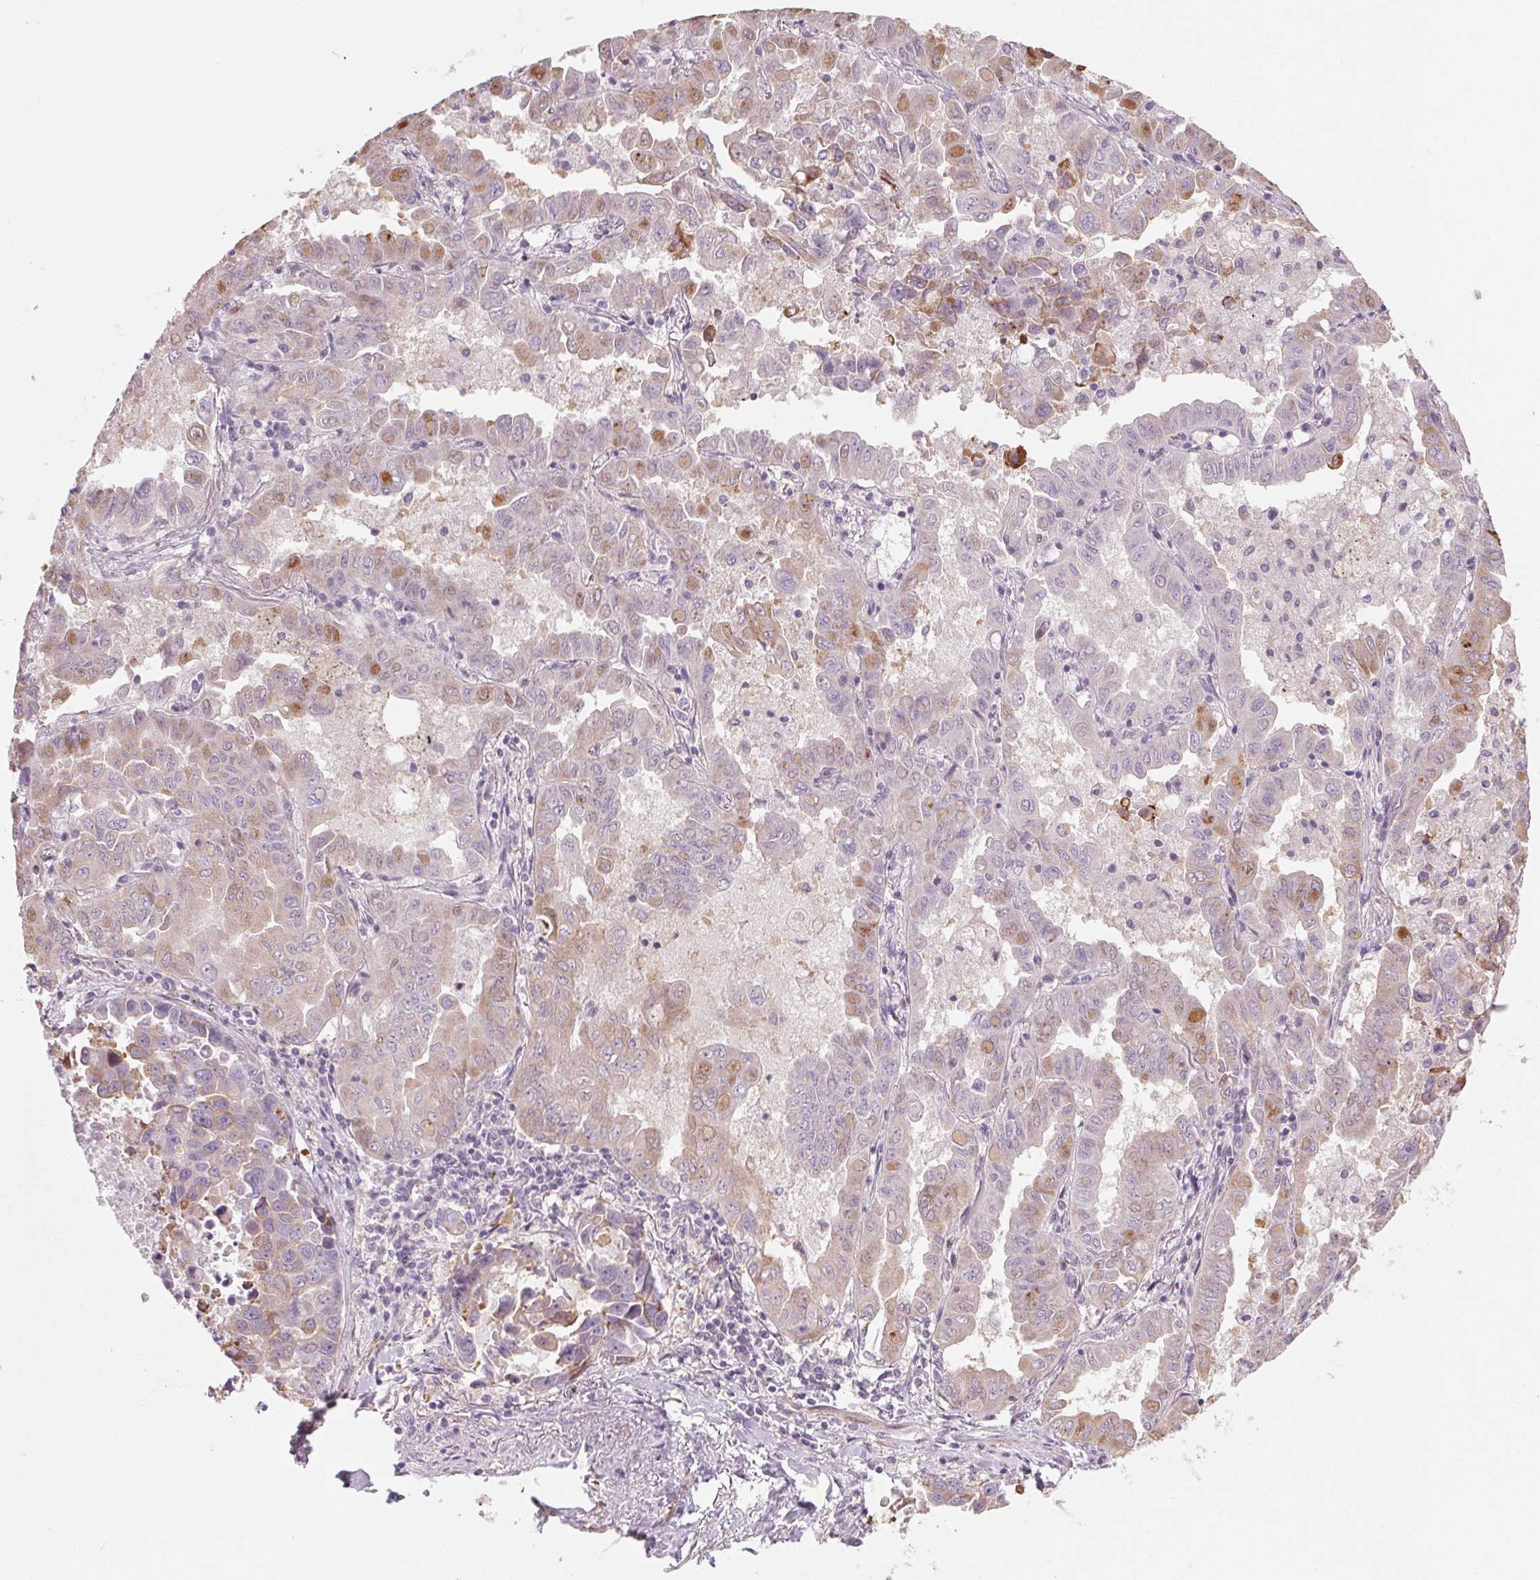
{"staining": {"intensity": "moderate", "quantity": "25%-75%", "location": "cytoplasmic/membranous"}, "tissue": "lung cancer", "cell_type": "Tumor cells", "image_type": "cancer", "snomed": [{"axis": "morphology", "description": "Adenocarcinoma, NOS"}, {"axis": "topography", "description": "Lung"}], "caption": "High-magnification brightfield microscopy of lung cancer (adenocarcinoma) stained with DAB (3,3'-diaminobenzidine) (brown) and counterstained with hematoxylin (blue). tumor cells exhibit moderate cytoplasmic/membranous expression is seen in approximately25%-75% of cells.", "gene": "HHLA2", "patient": {"sex": "male", "age": 64}}